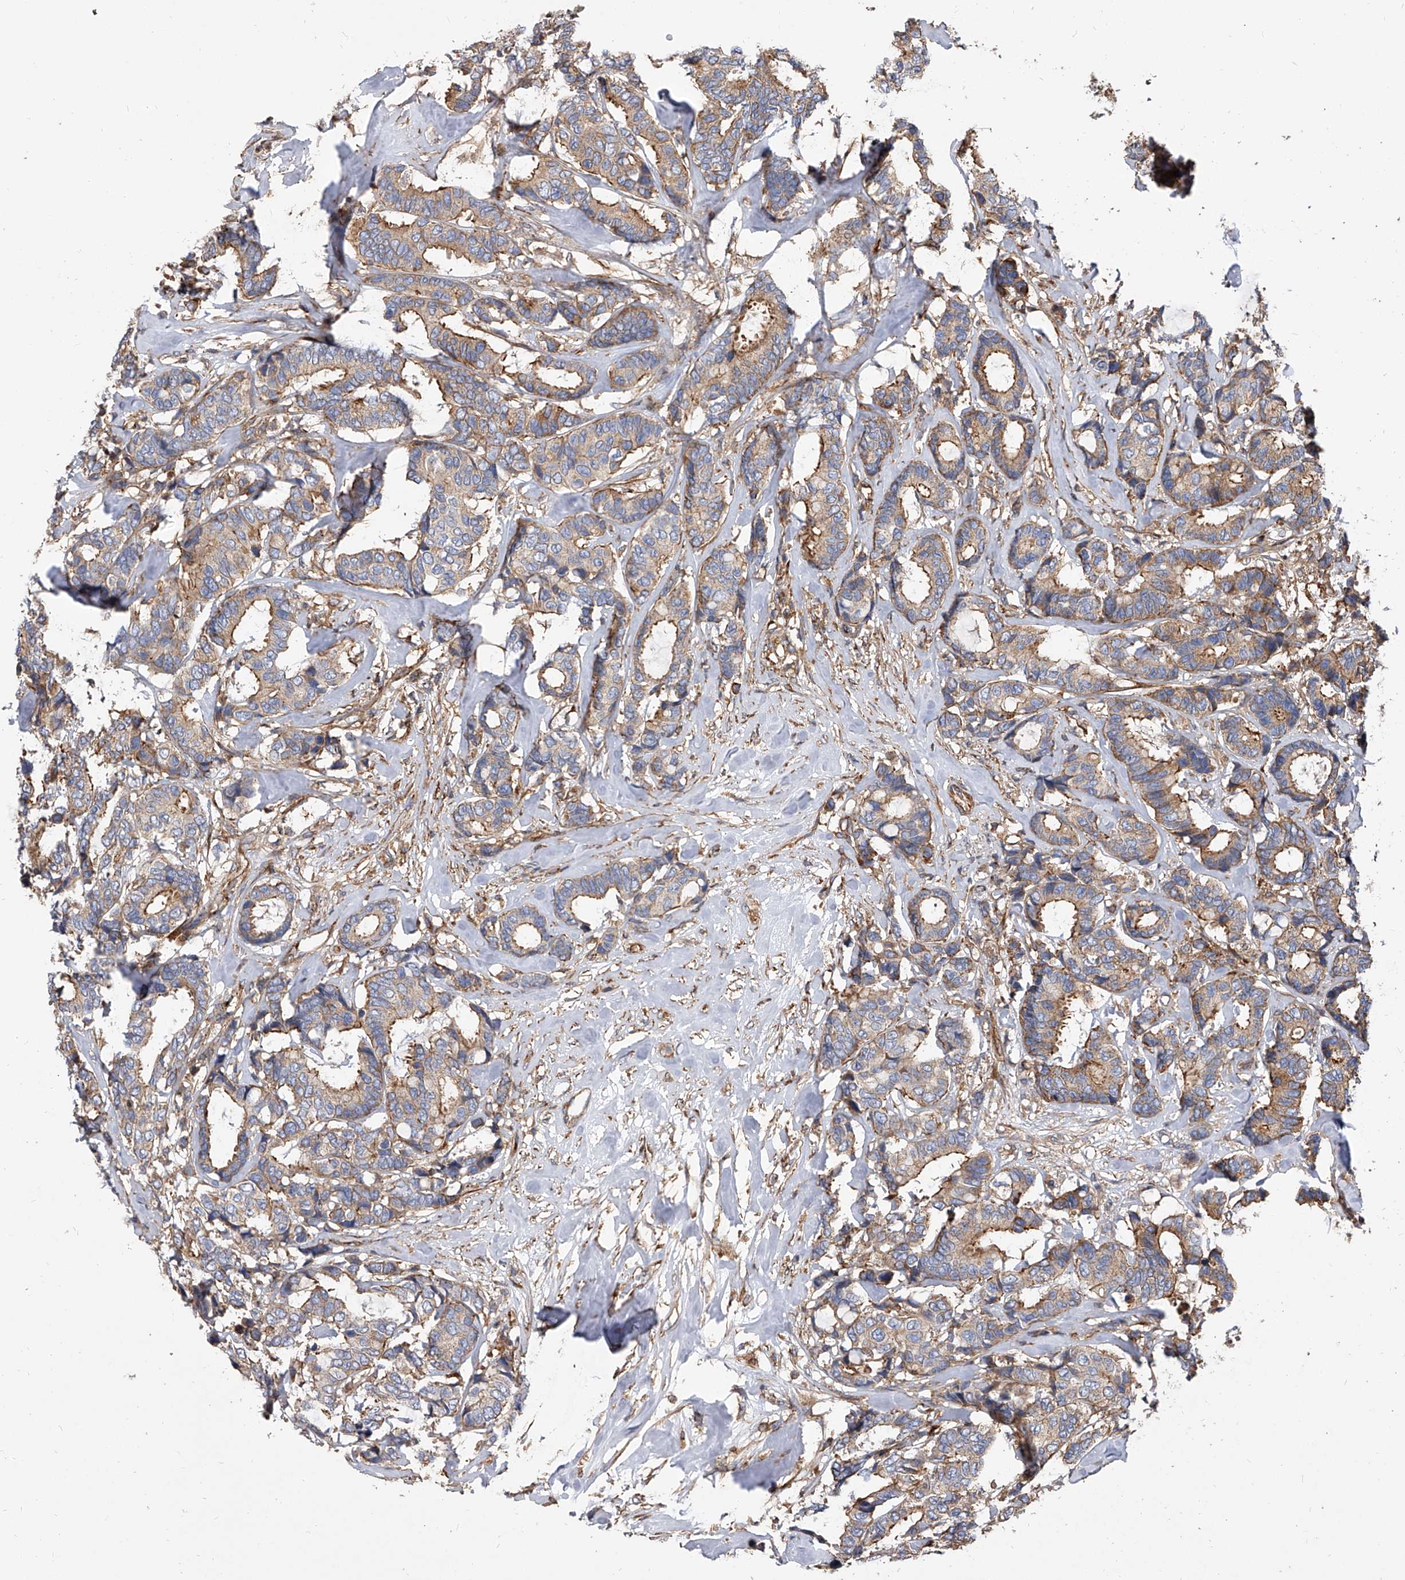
{"staining": {"intensity": "moderate", "quantity": "25%-75%", "location": "cytoplasmic/membranous"}, "tissue": "breast cancer", "cell_type": "Tumor cells", "image_type": "cancer", "snomed": [{"axis": "morphology", "description": "Duct carcinoma"}, {"axis": "topography", "description": "Breast"}], "caption": "Immunohistochemistry (DAB (3,3'-diaminobenzidine)) staining of invasive ductal carcinoma (breast) demonstrates moderate cytoplasmic/membranous protein staining in approximately 25%-75% of tumor cells.", "gene": "PISD", "patient": {"sex": "female", "age": 87}}